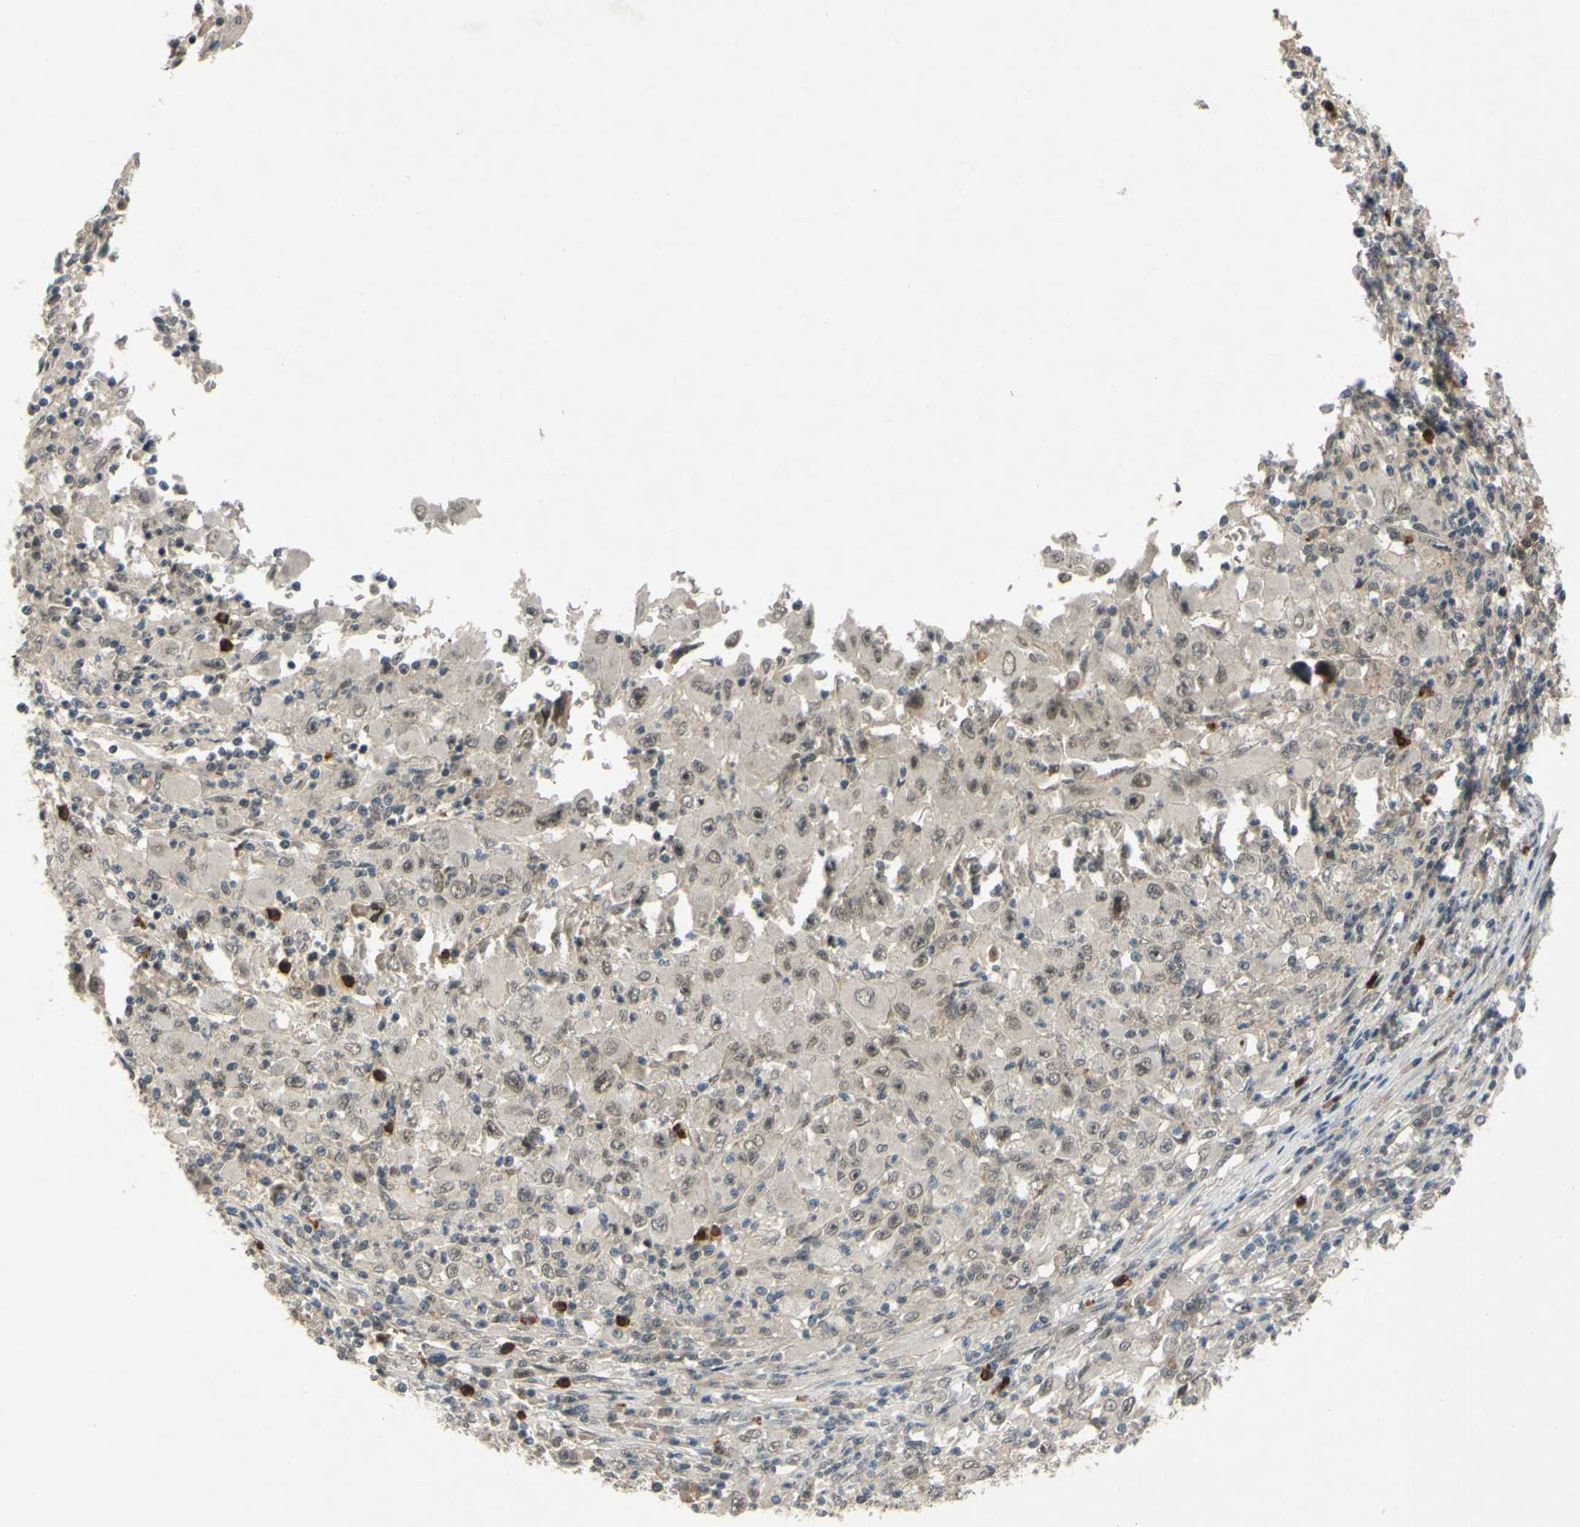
{"staining": {"intensity": "weak", "quantity": ">75%", "location": "nuclear"}, "tissue": "melanoma", "cell_type": "Tumor cells", "image_type": "cancer", "snomed": [{"axis": "morphology", "description": "Malignant melanoma, Metastatic site"}, {"axis": "topography", "description": "Skin"}], "caption": "Immunohistochemical staining of melanoma shows weak nuclear protein expression in approximately >75% of tumor cells. (DAB IHC with brightfield microscopy, high magnification).", "gene": "ALK", "patient": {"sex": "female", "age": 56}}